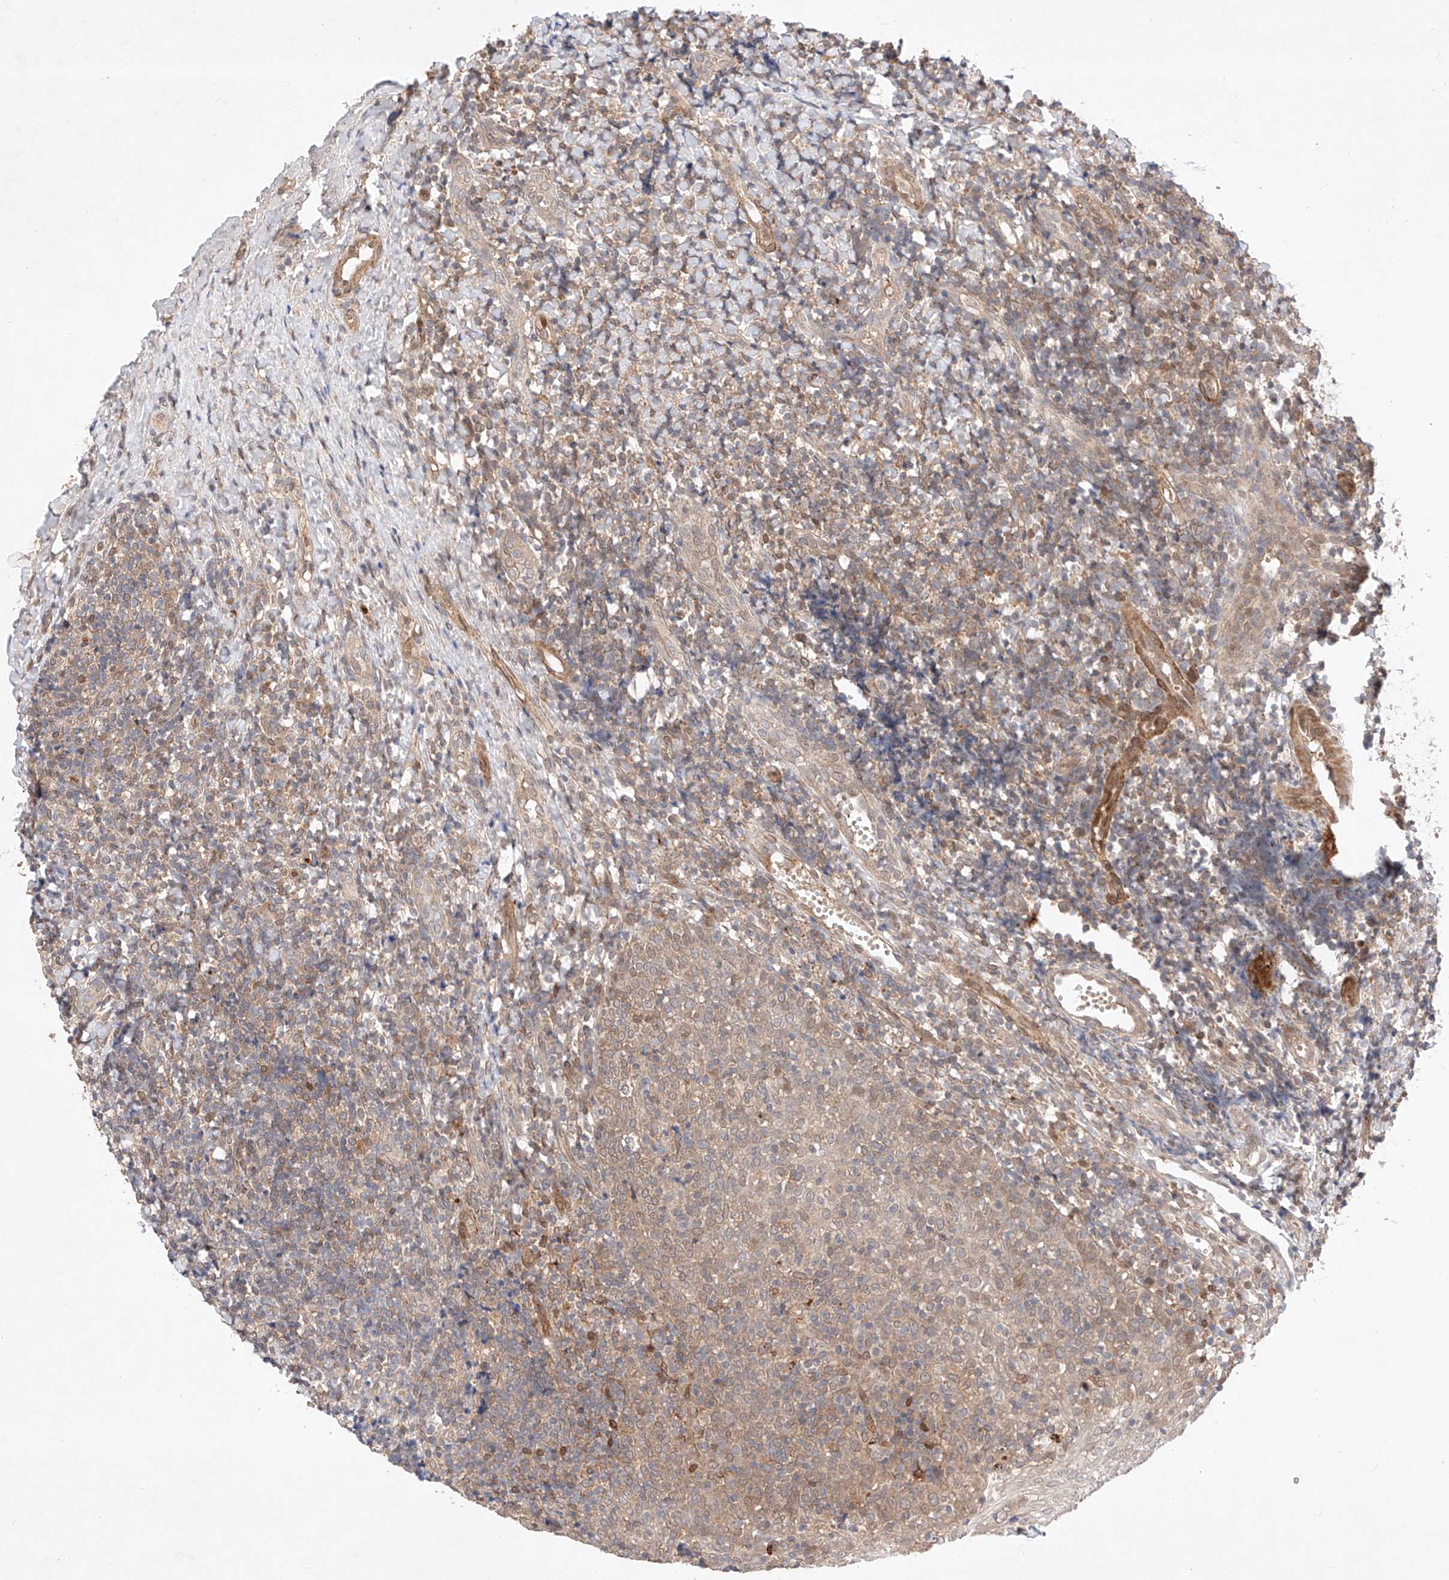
{"staining": {"intensity": "weak", "quantity": "25%-75%", "location": "cytoplasmic/membranous"}, "tissue": "tonsil", "cell_type": "Germinal center cells", "image_type": "normal", "snomed": [{"axis": "morphology", "description": "Normal tissue, NOS"}, {"axis": "topography", "description": "Tonsil"}], "caption": "DAB immunohistochemical staining of benign human tonsil shows weak cytoplasmic/membranous protein positivity in approximately 25%-75% of germinal center cells.", "gene": "ZNF124", "patient": {"sex": "female", "age": 19}}